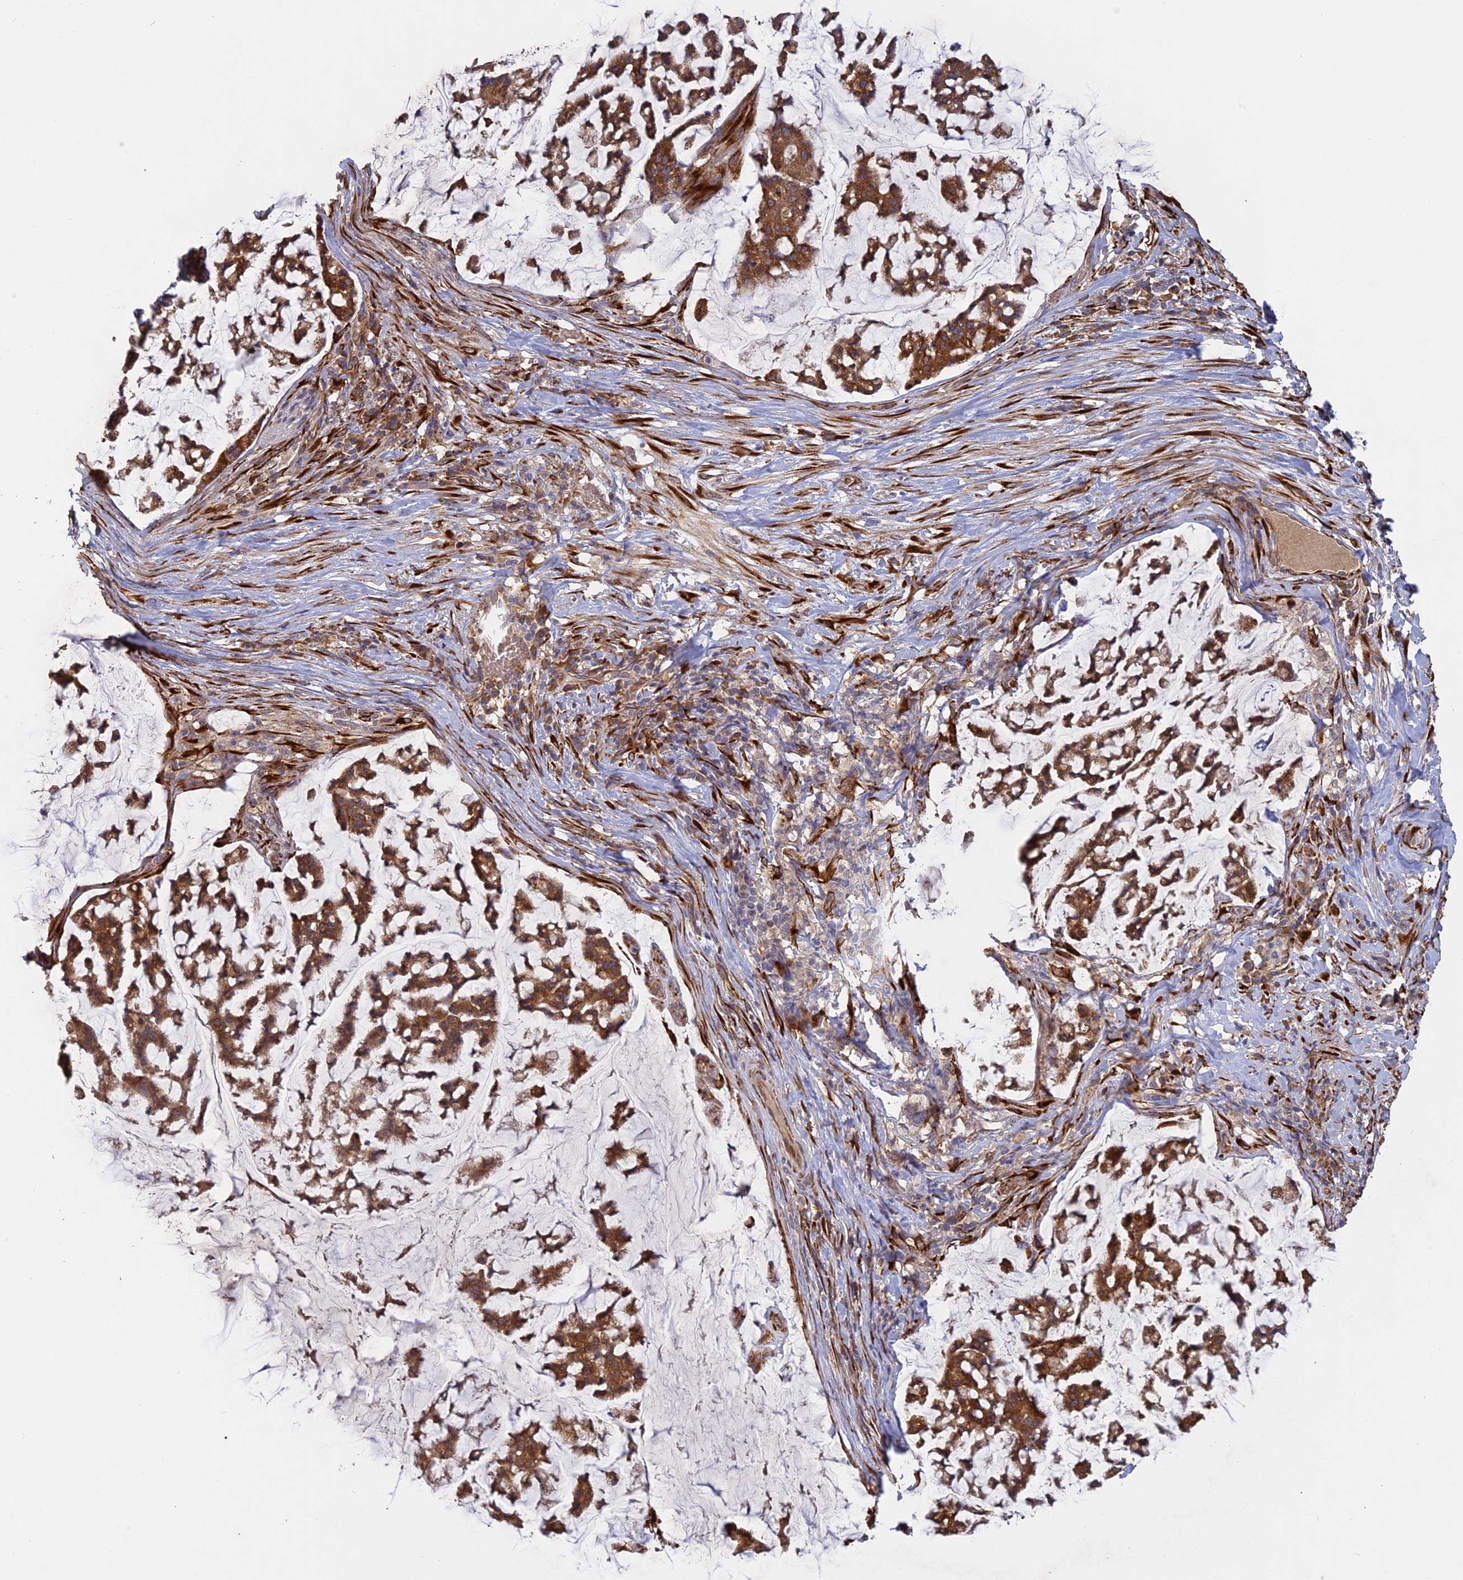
{"staining": {"intensity": "moderate", "quantity": ">75%", "location": "cytoplasmic/membranous"}, "tissue": "stomach cancer", "cell_type": "Tumor cells", "image_type": "cancer", "snomed": [{"axis": "morphology", "description": "Adenocarcinoma, NOS"}, {"axis": "topography", "description": "Stomach, lower"}], "caption": "Protein staining of adenocarcinoma (stomach) tissue exhibits moderate cytoplasmic/membranous positivity in approximately >75% of tumor cells. Immunohistochemistry stains the protein of interest in brown and the nuclei are stained blue.", "gene": "PPIC", "patient": {"sex": "male", "age": 67}}